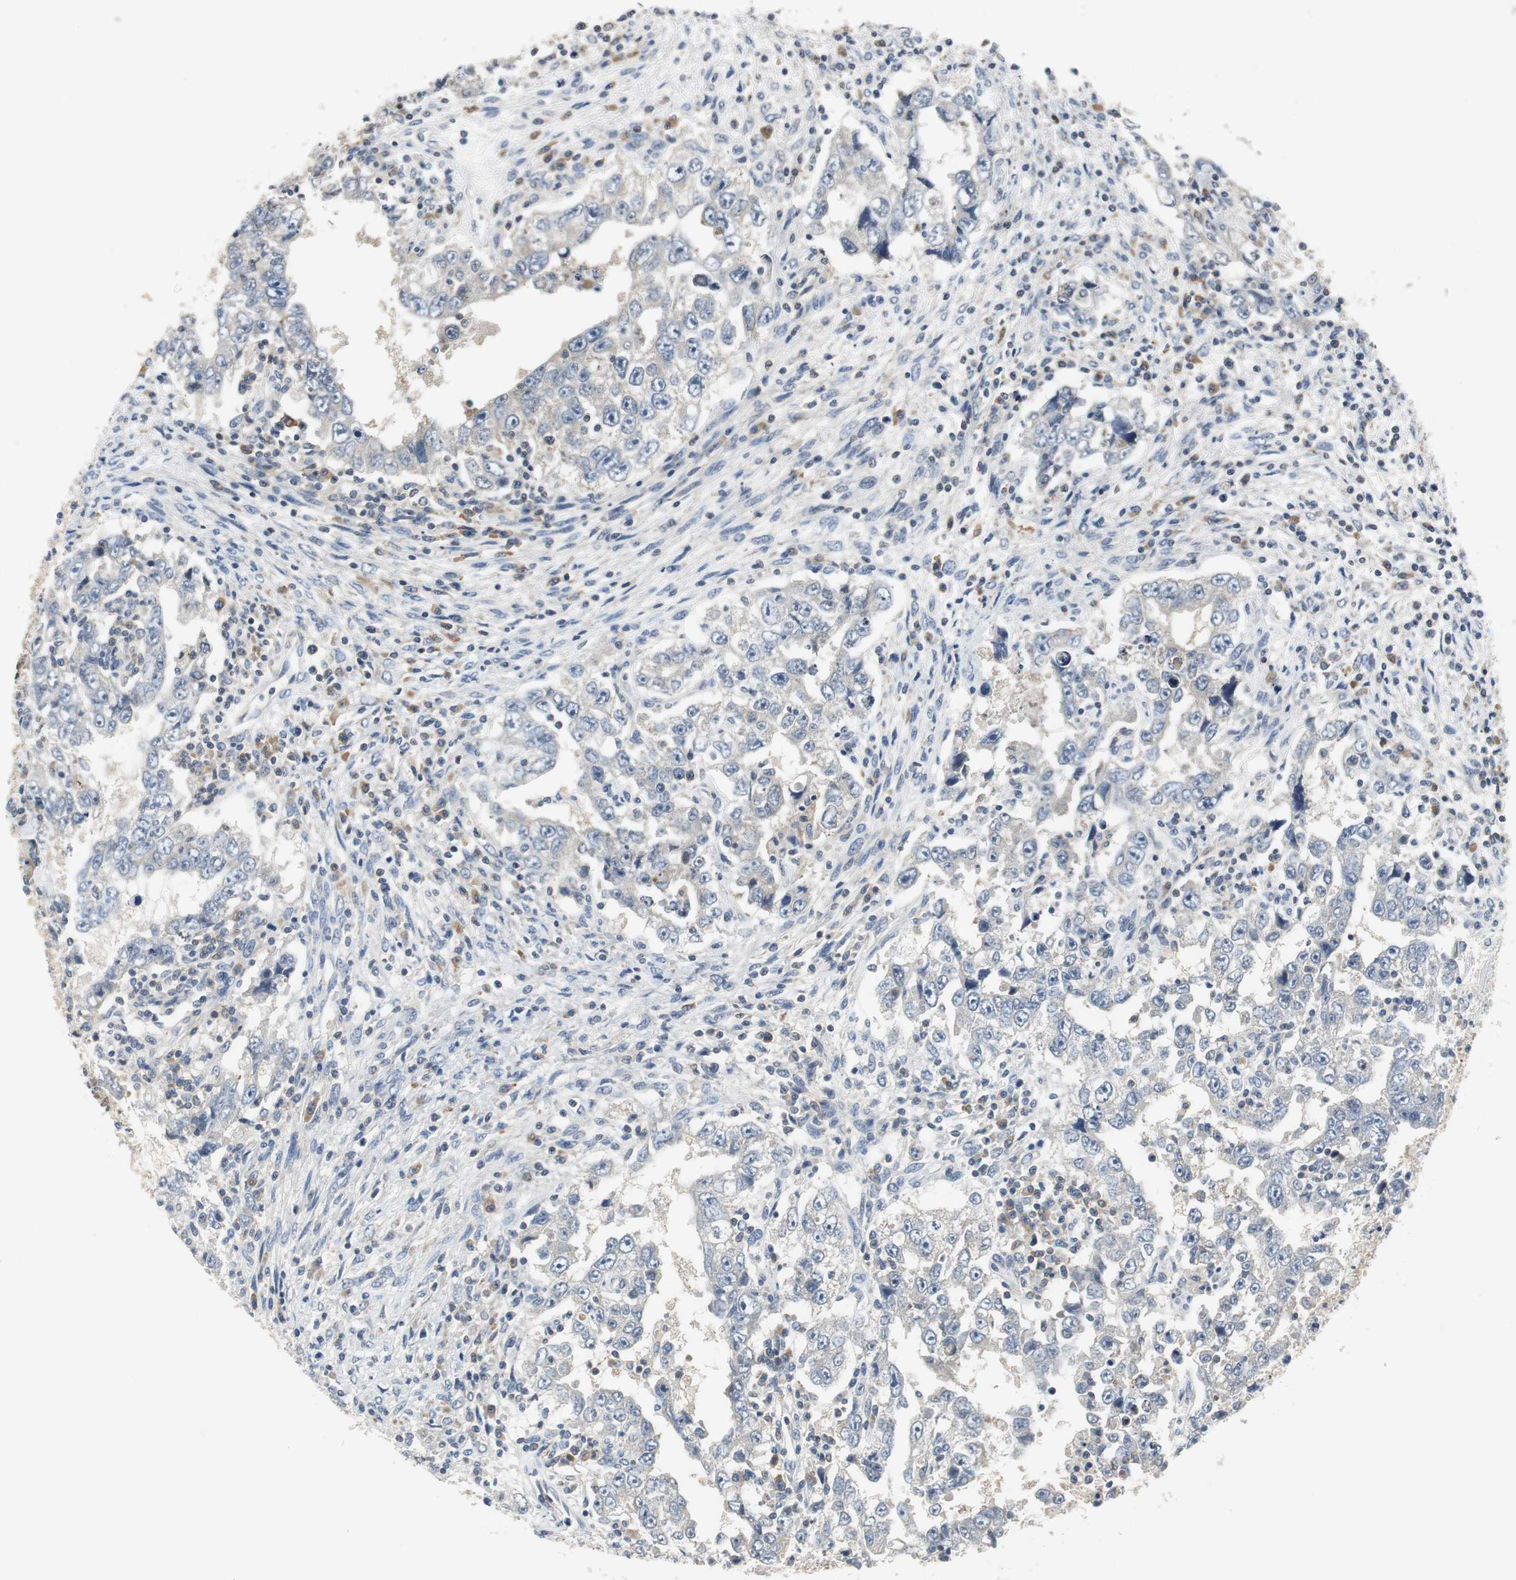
{"staining": {"intensity": "weak", "quantity": "25%-75%", "location": "cytoplasmic/membranous"}, "tissue": "testis cancer", "cell_type": "Tumor cells", "image_type": "cancer", "snomed": [{"axis": "morphology", "description": "Carcinoma, Embryonal, NOS"}, {"axis": "topography", "description": "Testis"}], "caption": "About 25%-75% of tumor cells in testis cancer exhibit weak cytoplasmic/membranous protein expression as visualized by brown immunohistochemical staining.", "gene": "GLCCI1", "patient": {"sex": "male", "age": 26}}